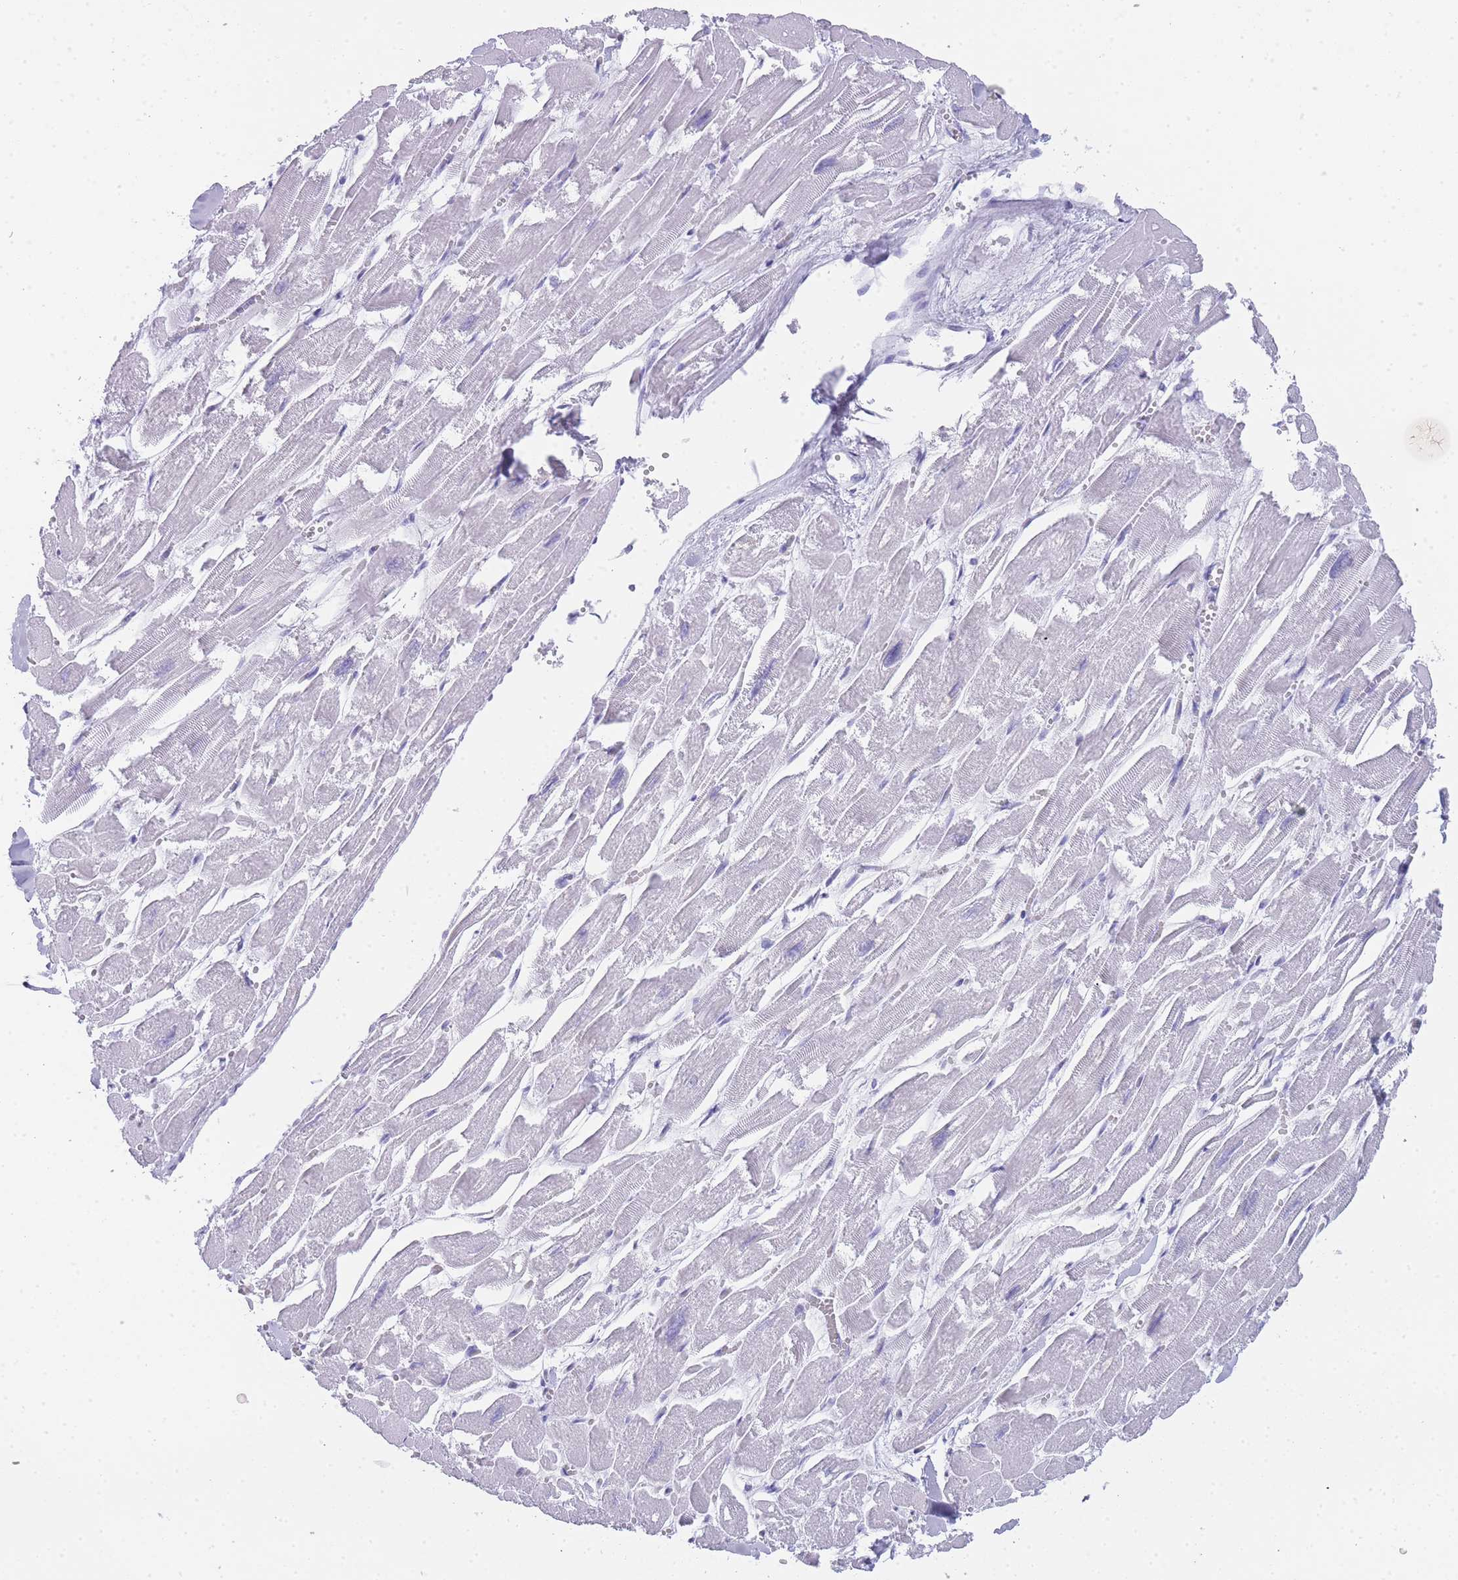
{"staining": {"intensity": "negative", "quantity": "none", "location": "none"}, "tissue": "heart muscle", "cell_type": "Cardiomyocytes", "image_type": "normal", "snomed": [{"axis": "morphology", "description": "Normal tissue, NOS"}, {"axis": "topography", "description": "Heart"}], "caption": "Cardiomyocytes show no significant protein staining in unremarkable heart muscle. (DAB (3,3'-diaminobenzidine) immunohistochemistry with hematoxylin counter stain).", "gene": "INS", "patient": {"sex": "male", "age": 54}}